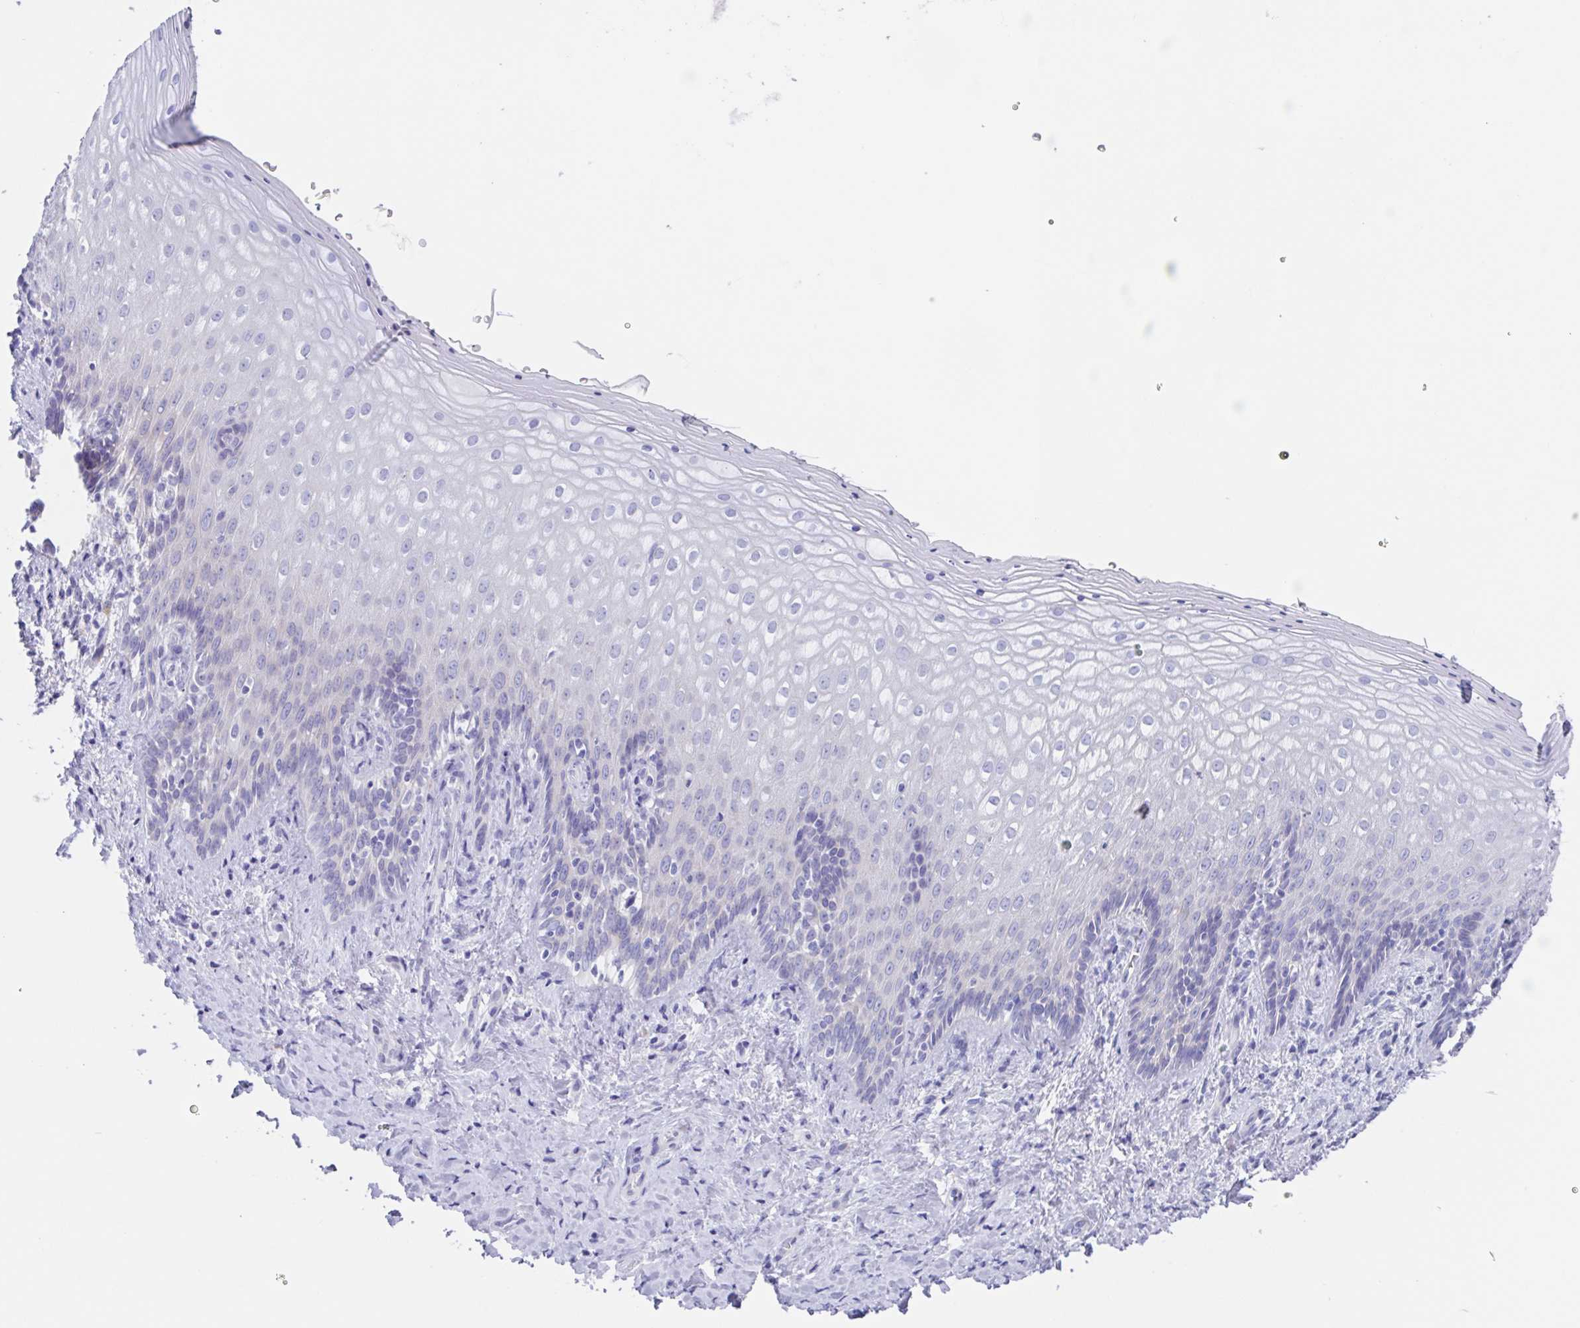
{"staining": {"intensity": "negative", "quantity": "none", "location": "none"}, "tissue": "vagina", "cell_type": "Squamous epithelial cells", "image_type": "normal", "snomed": [{"axis": "morphology", "description": "Normal tissue, NOS"}, {"axis": "topography", "description": "Vagina"}], "caption": "The photomicrograph displays no staining of squamous epithelial cells in benign vagina. The staining was performed using DAB to visualize the protein expression in brown, while the nuclei were stained in blue with hematoxylin (Magnification: 20x).", "gene": "SCG3", "patient": {"sex": "female", "age": 42}}